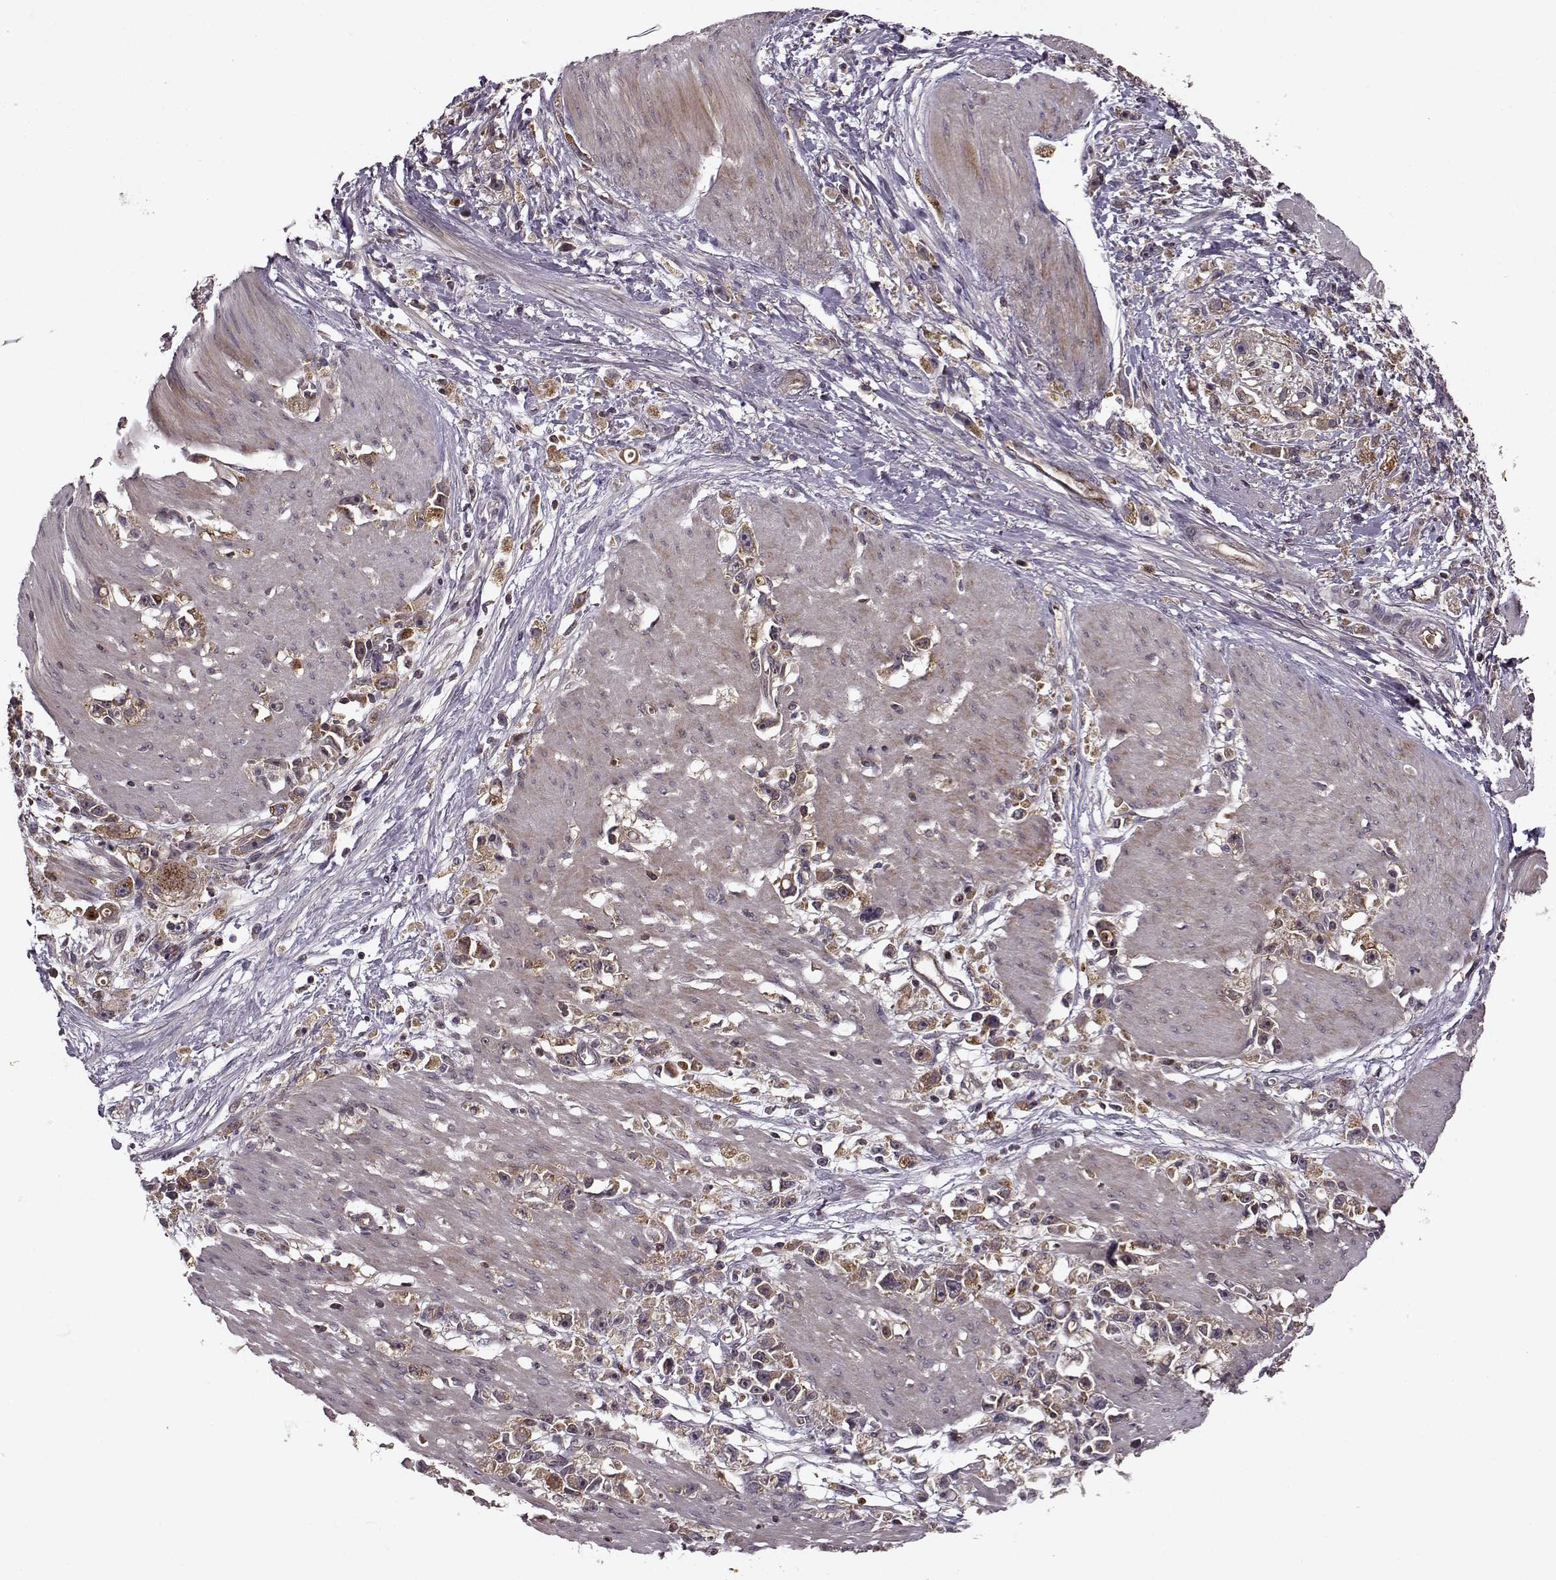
{"staining": {"intensity": "moderate", "quantity": ">75%", "location": "cytoplasmic/membranous"}, "tissue": "stomach cancer", "cell_type": "Tumor cells", "image_type": "cancer", "snomed": [{"axis": "morphology", "description": "Adenocarcinoma, NOS"}, {"axis": "topography", "description": "Stomach"}], "caption": "Immunohistochemical staining of human adenocarcinoma (stomach) exhibits medium levels of moderate cytoplasmic/membranous positivity in about >75% of tumor cells.", "gene": "IFRD2", "patient": {"sex": "female", "age": 59}}